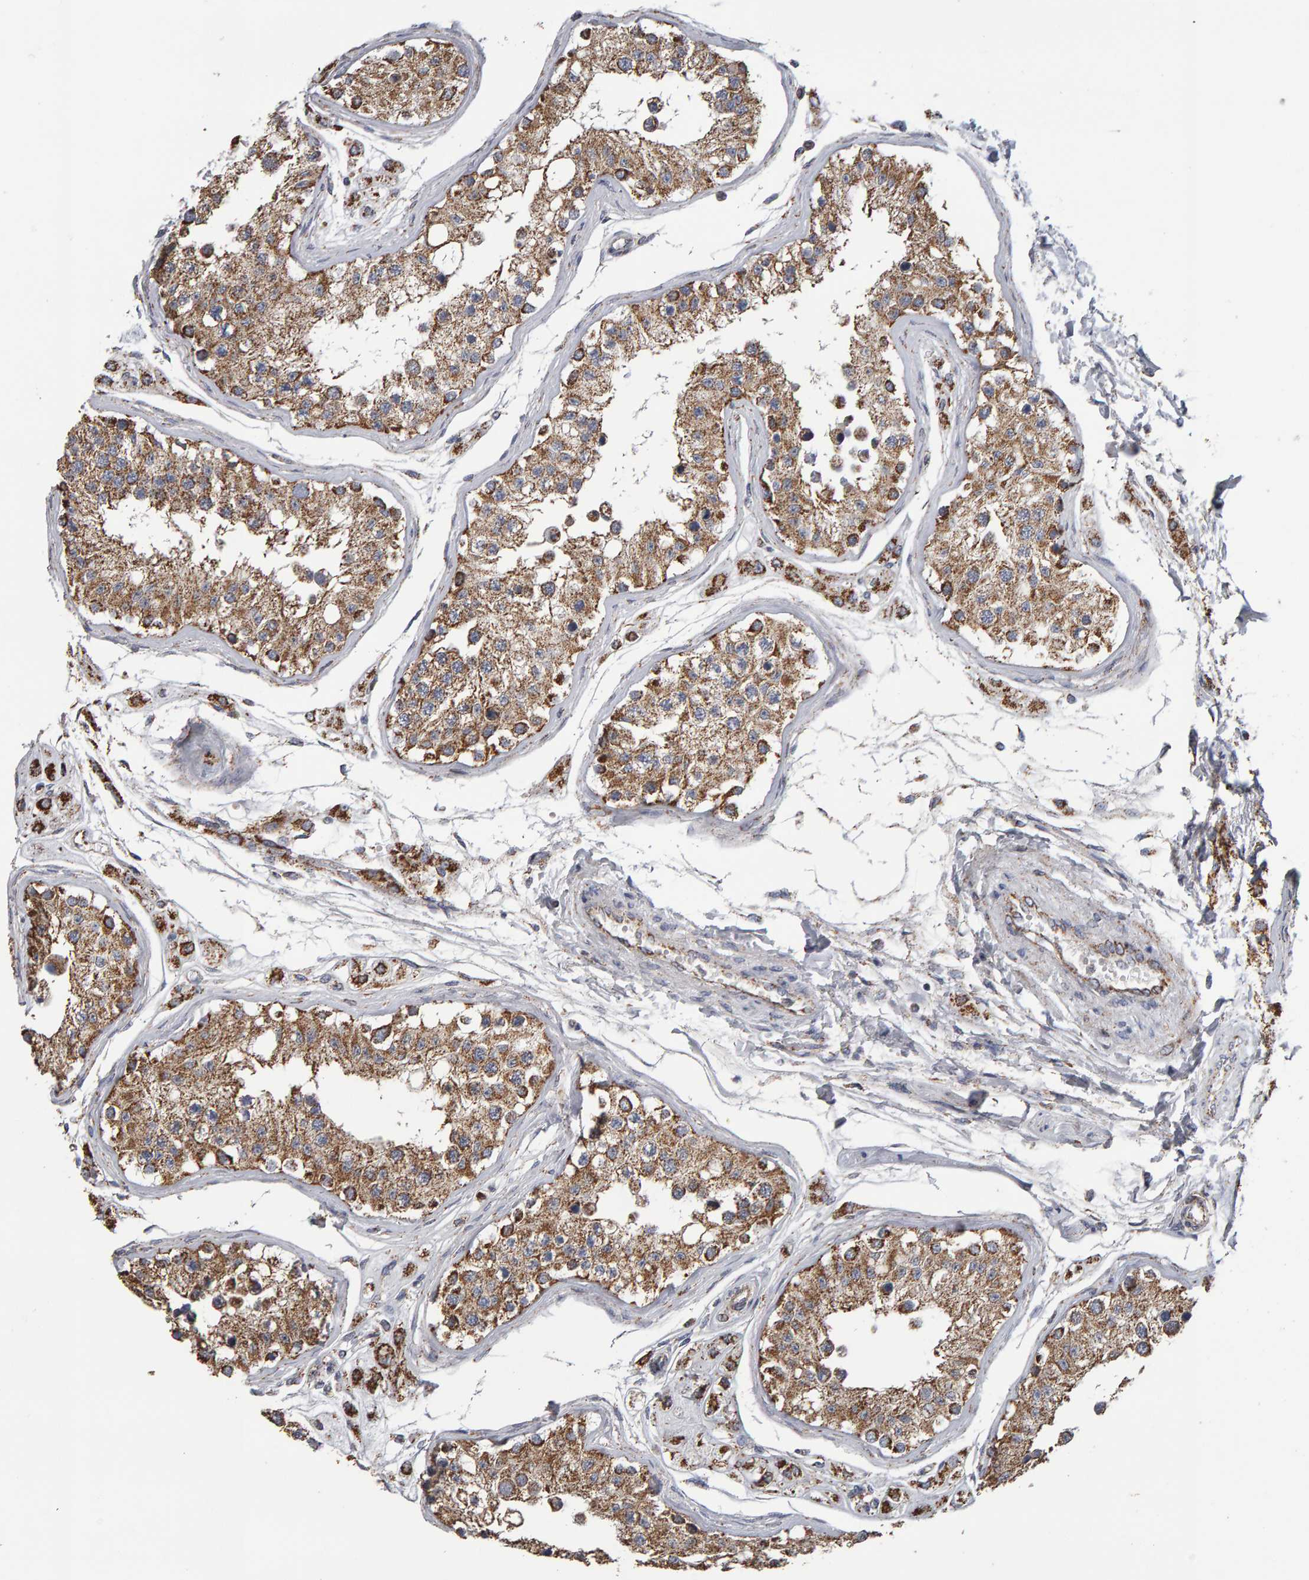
{"staining": {"intensity": "moderate", "quantity": ">75%", "location": "cytoplasmic/membranous"}, "tissue": "testis", "cell_type": "Cells in seminiferous ducts", "image_type": "normal", "snomed": [{"axis": "morphology", "description": "Normal tissue, NOS"}, {"axis": "morphology", "description": "Adenocarcinoma, metastatic, NOS"}, {"axis": "topography", "description": "Testis"}], "caption": "Moderate cytoplasmic/membranous positivity is identified in about >75% of cells in seminiferous ducts in unremarkable testis.", "gene": "TOM1L1", "patient": {"sex": "male", "age": 26}}